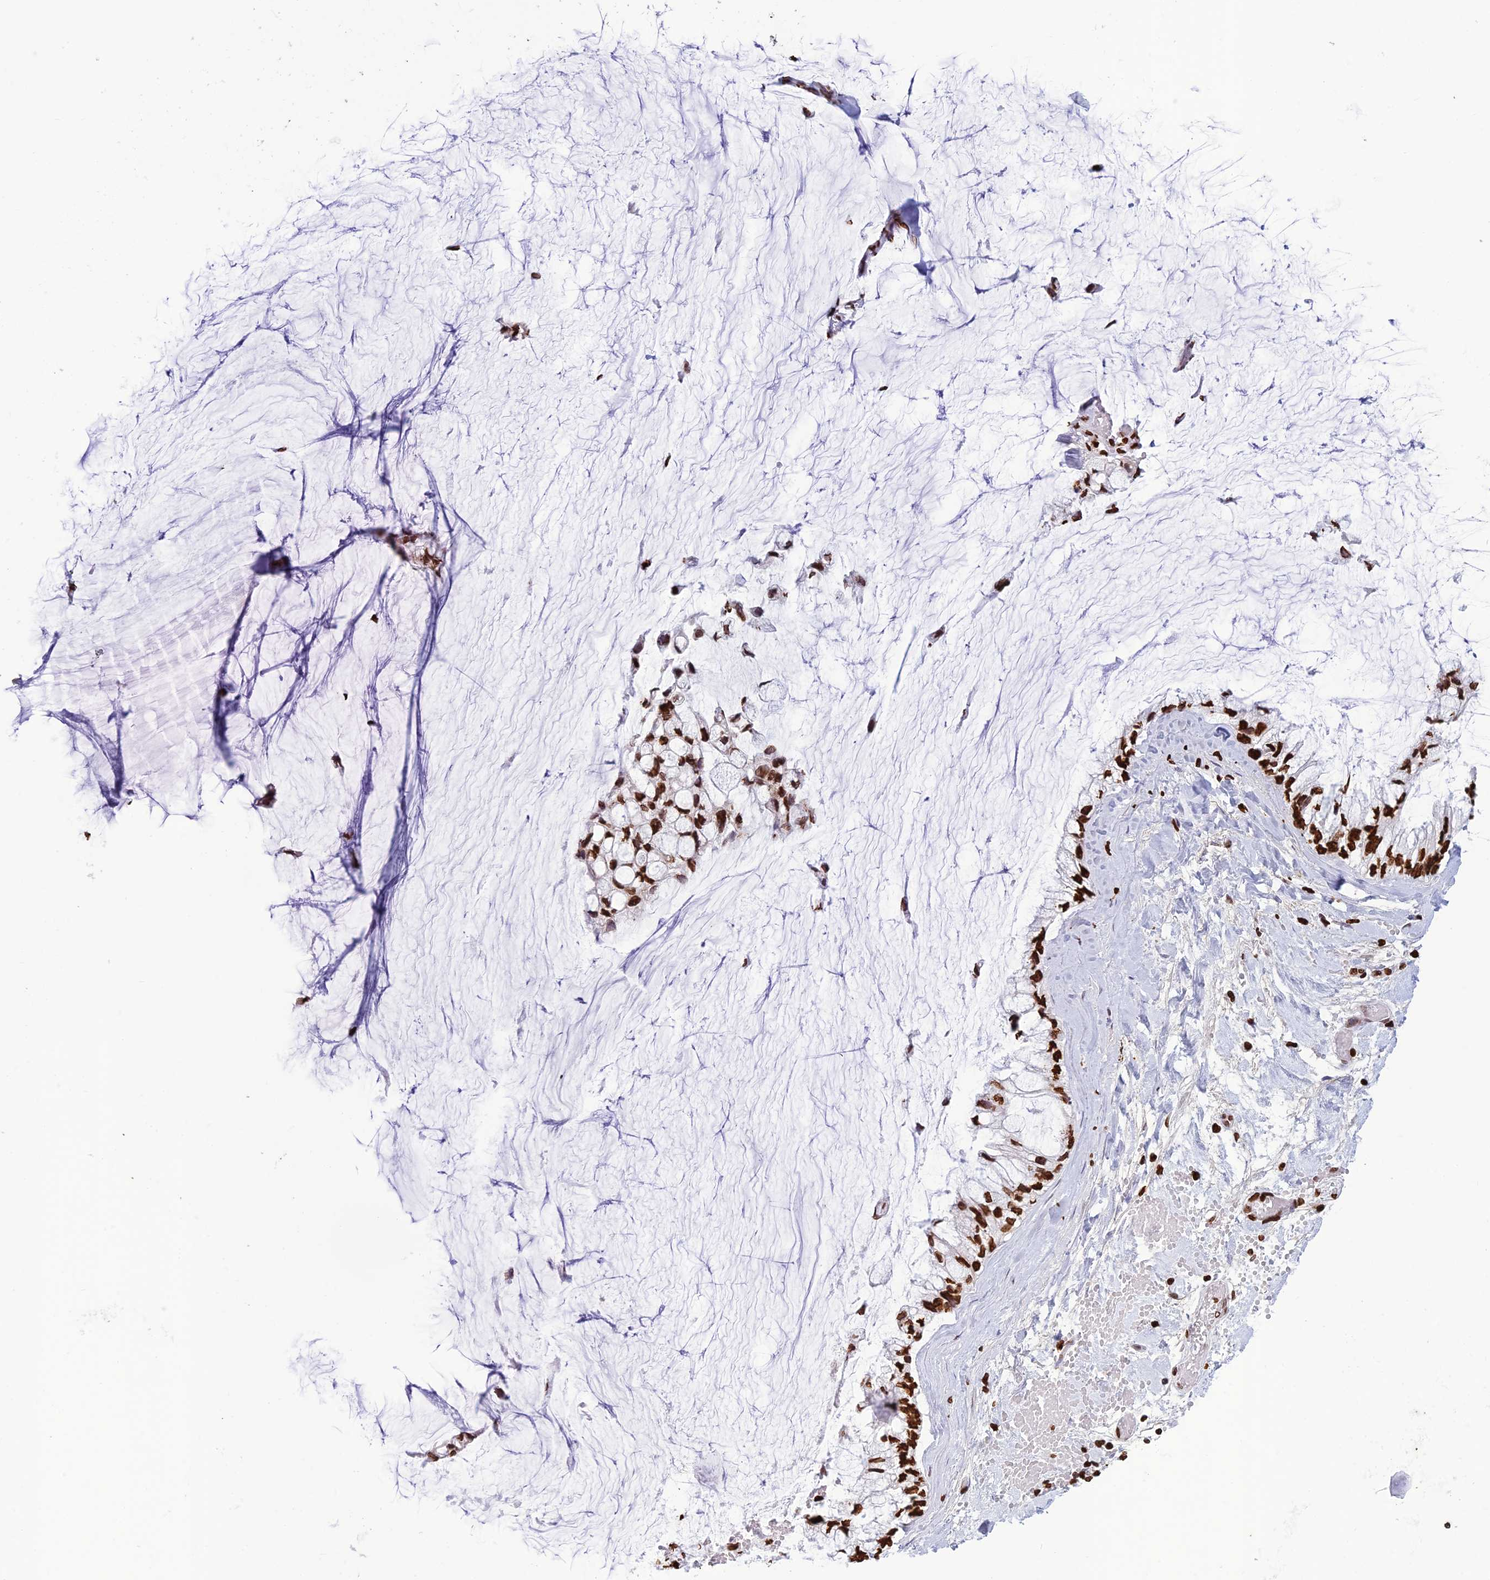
{"staining": {"intensity": "strong", "quantity": ">75%", "location": "nuclear"}, "tissue": "ovarian cancer", "cell_type": "Tumor cells", "image_type": "cancer", "snomed": [{"axis": "morphology", "description": "Cystadenocarcinoma, mucinous, NOS"}, {"axis": "topography", "description": "Ovary"}], "caption": "Immunohistochemistry photomicrograph of neoplastic tissue: ovarian cancer stained using immunohistochemistry (IHC) reveals high levels of strong protein expression localized specifically in the nuclear of tumor cells, appearing as a nuclear brown color.", "gene": "AKAP17A", "patient": {"sex": "female", "age": 39}}